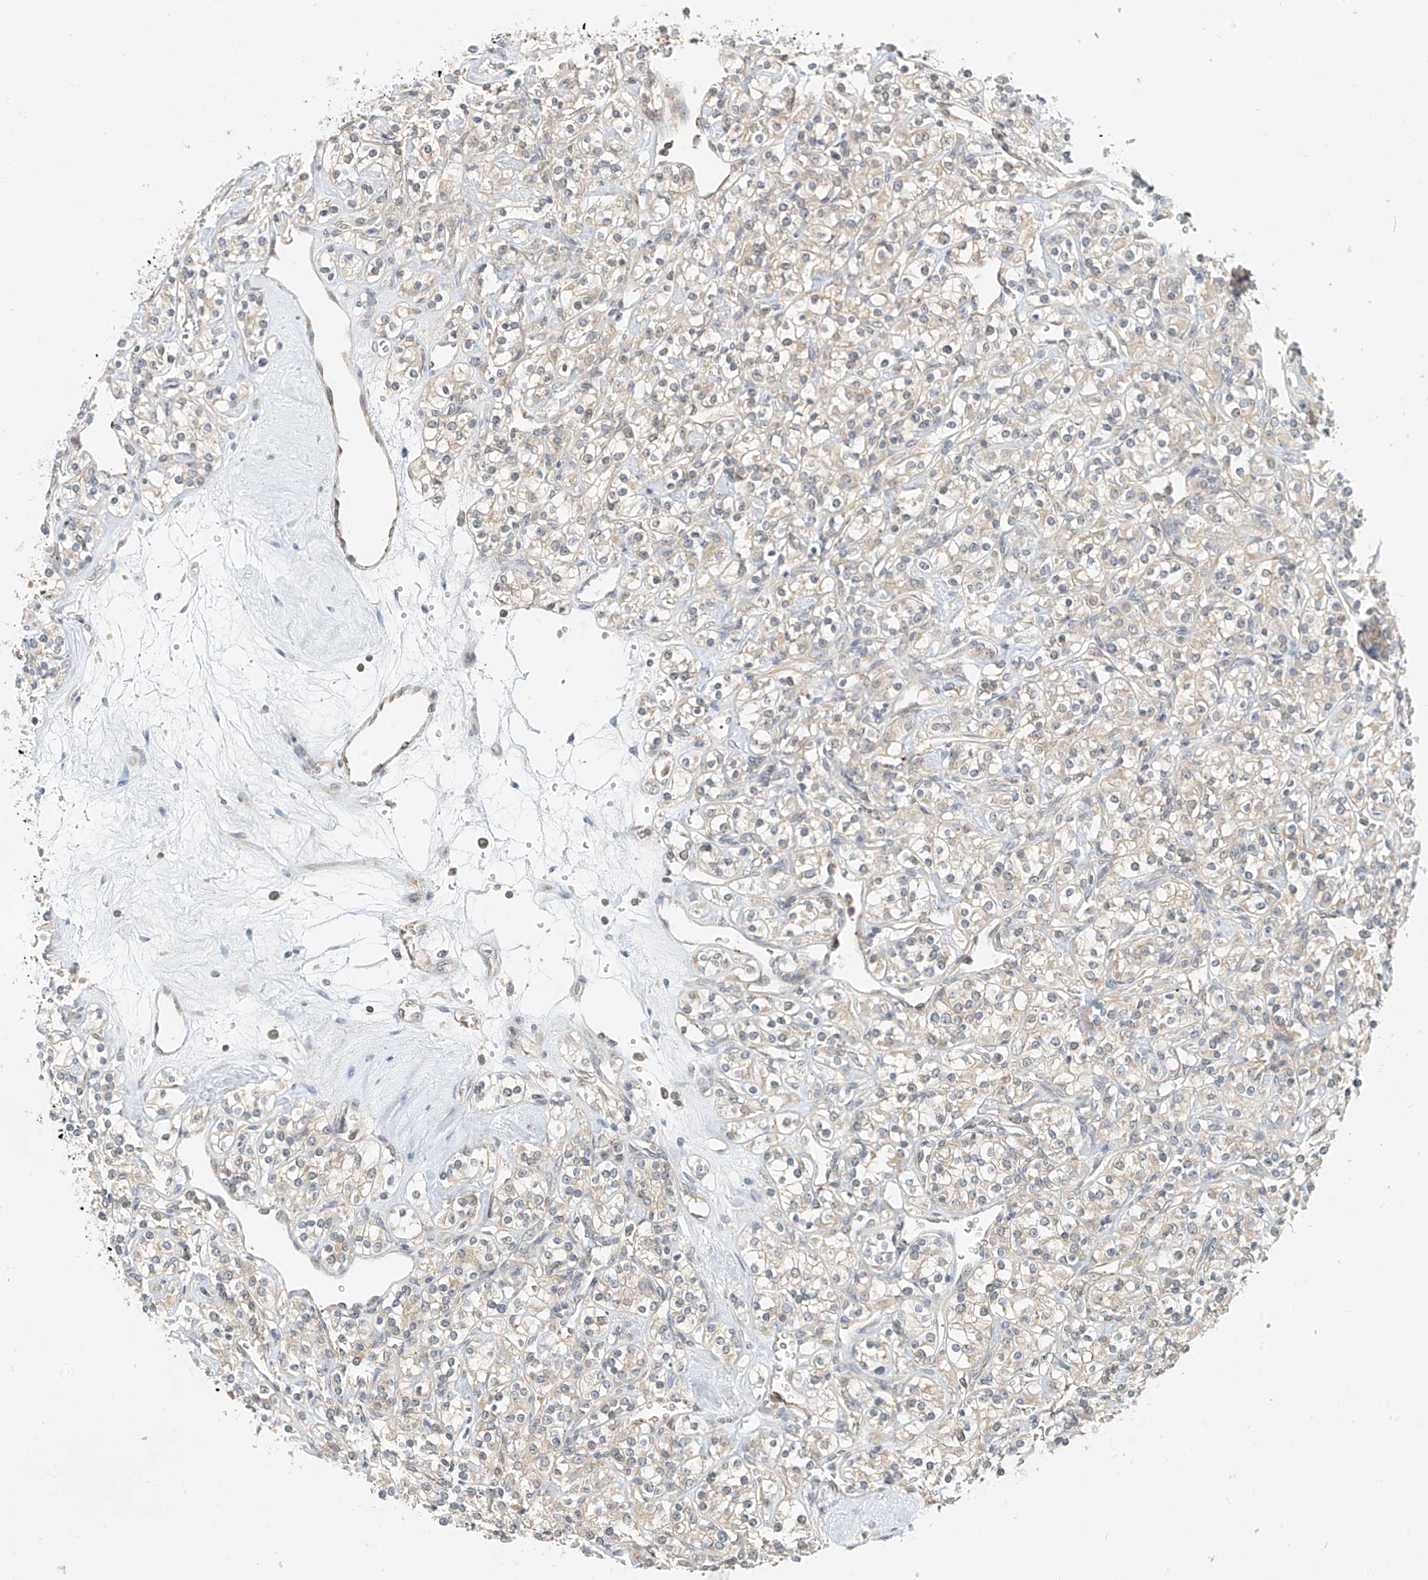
{"staining": {"intensity": "weak", "quantity": "25%-75%", "location": "cytoplasmic/membranous"}, "tissue": "renal cancer", "cell_type": "Tumor cells", "image_type": "cancer", "snomed": [{"axis": "morphology", "description": "Adenocarcinoma, NOS"}, {"axis": "topography", "description": "Kidney"}], "caption": "This photomicrograph shows immunohistochemistry (IHC) staining of adenocarcinoma (renal), with low weak cytoplasmic/membranous positivity in about 25%-75% of tumor cells.", "gene": "PPA2", "patient": {"sex": "male", "age": 77}}